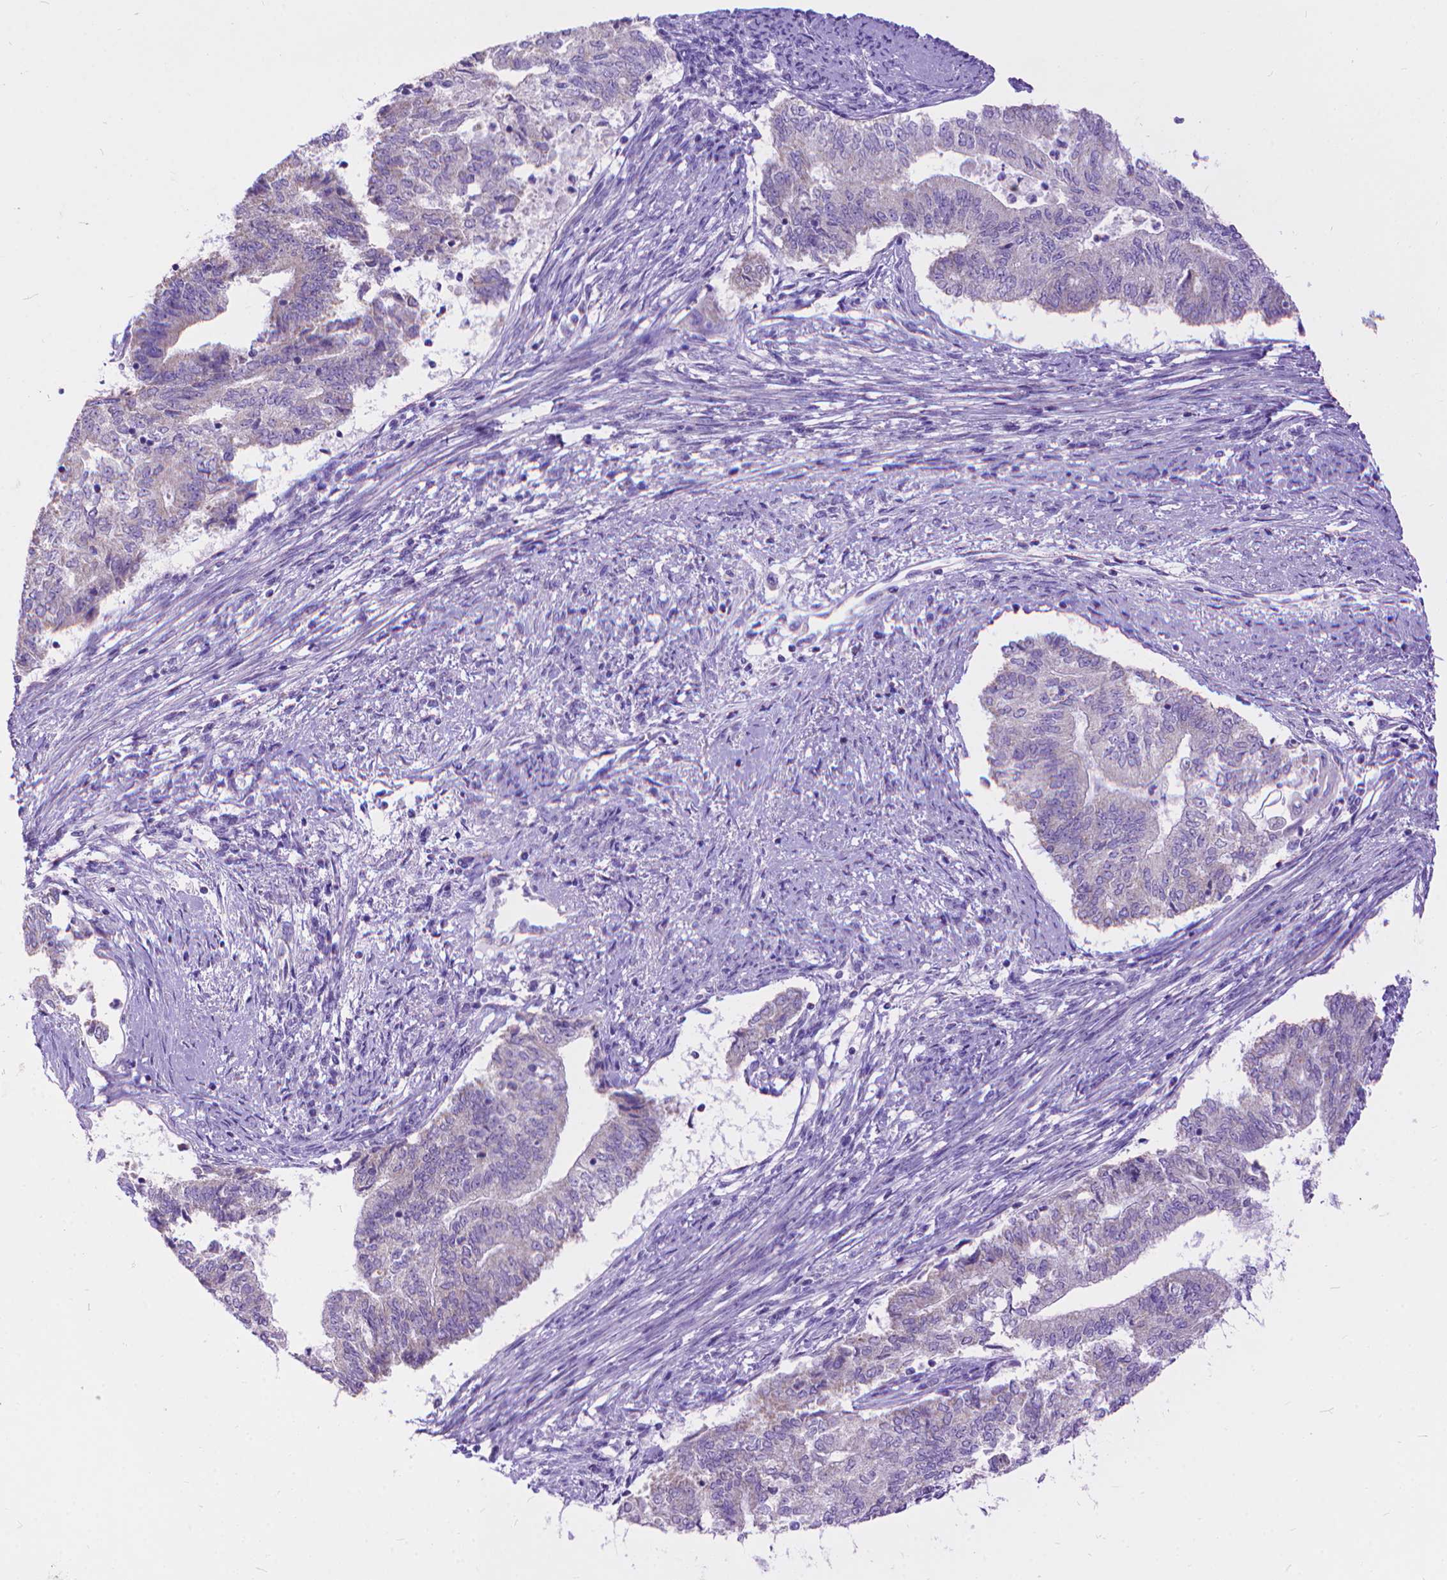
{"staining": {"intensity": "negative", "quantity": "none", "location": "none"}, "tissue": "endometrial cancer", "cell_type": "Tumor cells", "image_type": "cancer", "snomed": [{"axis": "morphology", "description": "Adenocarcinoma, NOS"}, {"axis": "topography", "description": "Endometrium"}], "caption": "This is an immunohistochemistry histopathology image of human endometrial cancer. There is no positivity in tumor cells.", "gene": "DHRS2", "patient": {"sex": "female", "age": 65}}